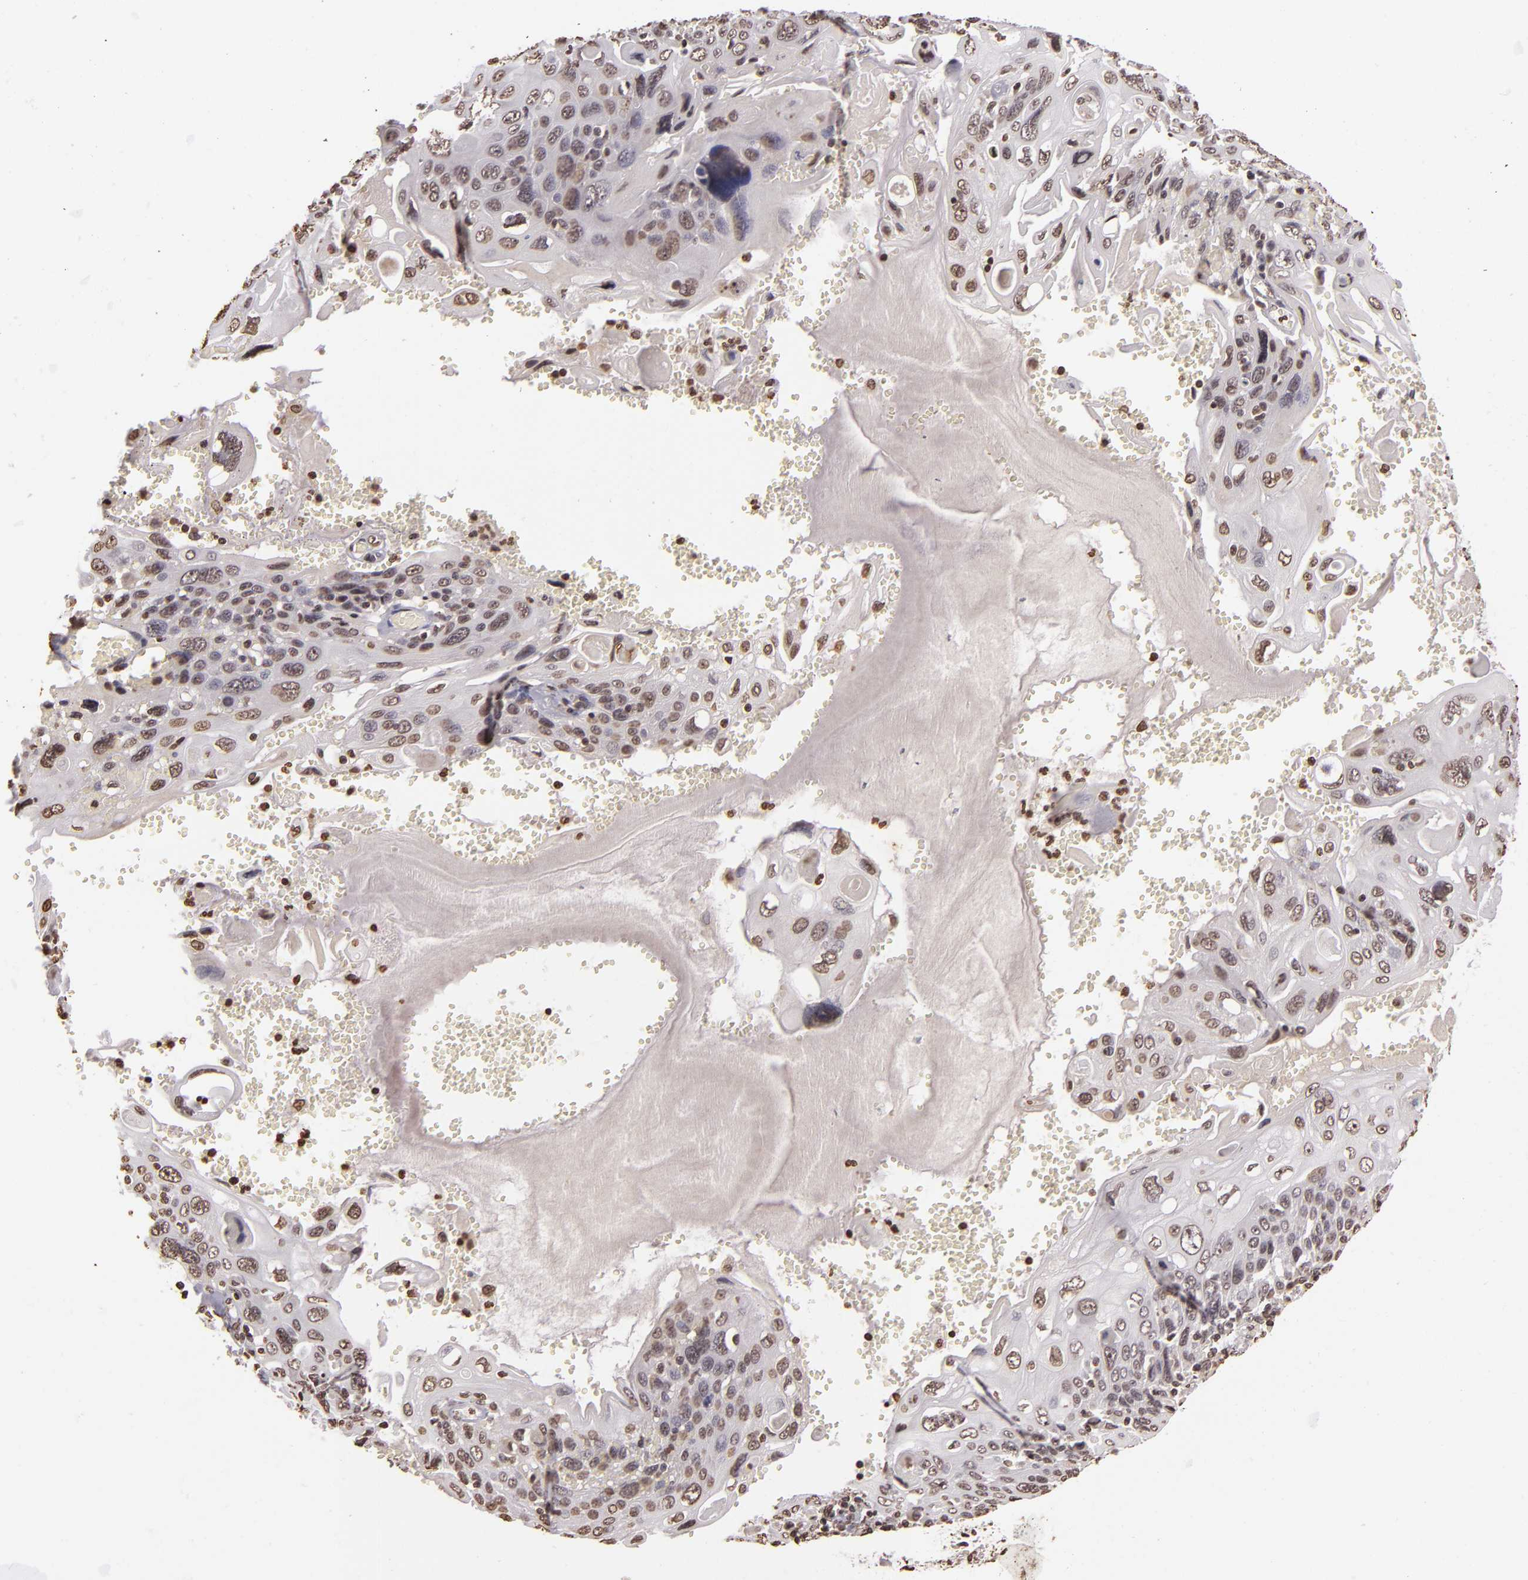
{"staining": {"intensity": "moderate", "quantity": "25%-75%", "location": "nuclear"}, "tissue": "cervical cancer", "cell_type": "Tumor cells", "image_type": "cancer", "snomed": [{"axis": "morphology", "description": "Squamous cell carcinoma, NOS"}, {"axis": "topography", "description": "Cervix"}], "caption": "Approximately 25%-75% of tumor cells in squamous cell carcinoma (cervical) demonstrate moderate nuclear protein staining as visualized by brown immunohistochemical staining.", "gene": "THRB", "patient": {"sex": "female", "age": 54}}